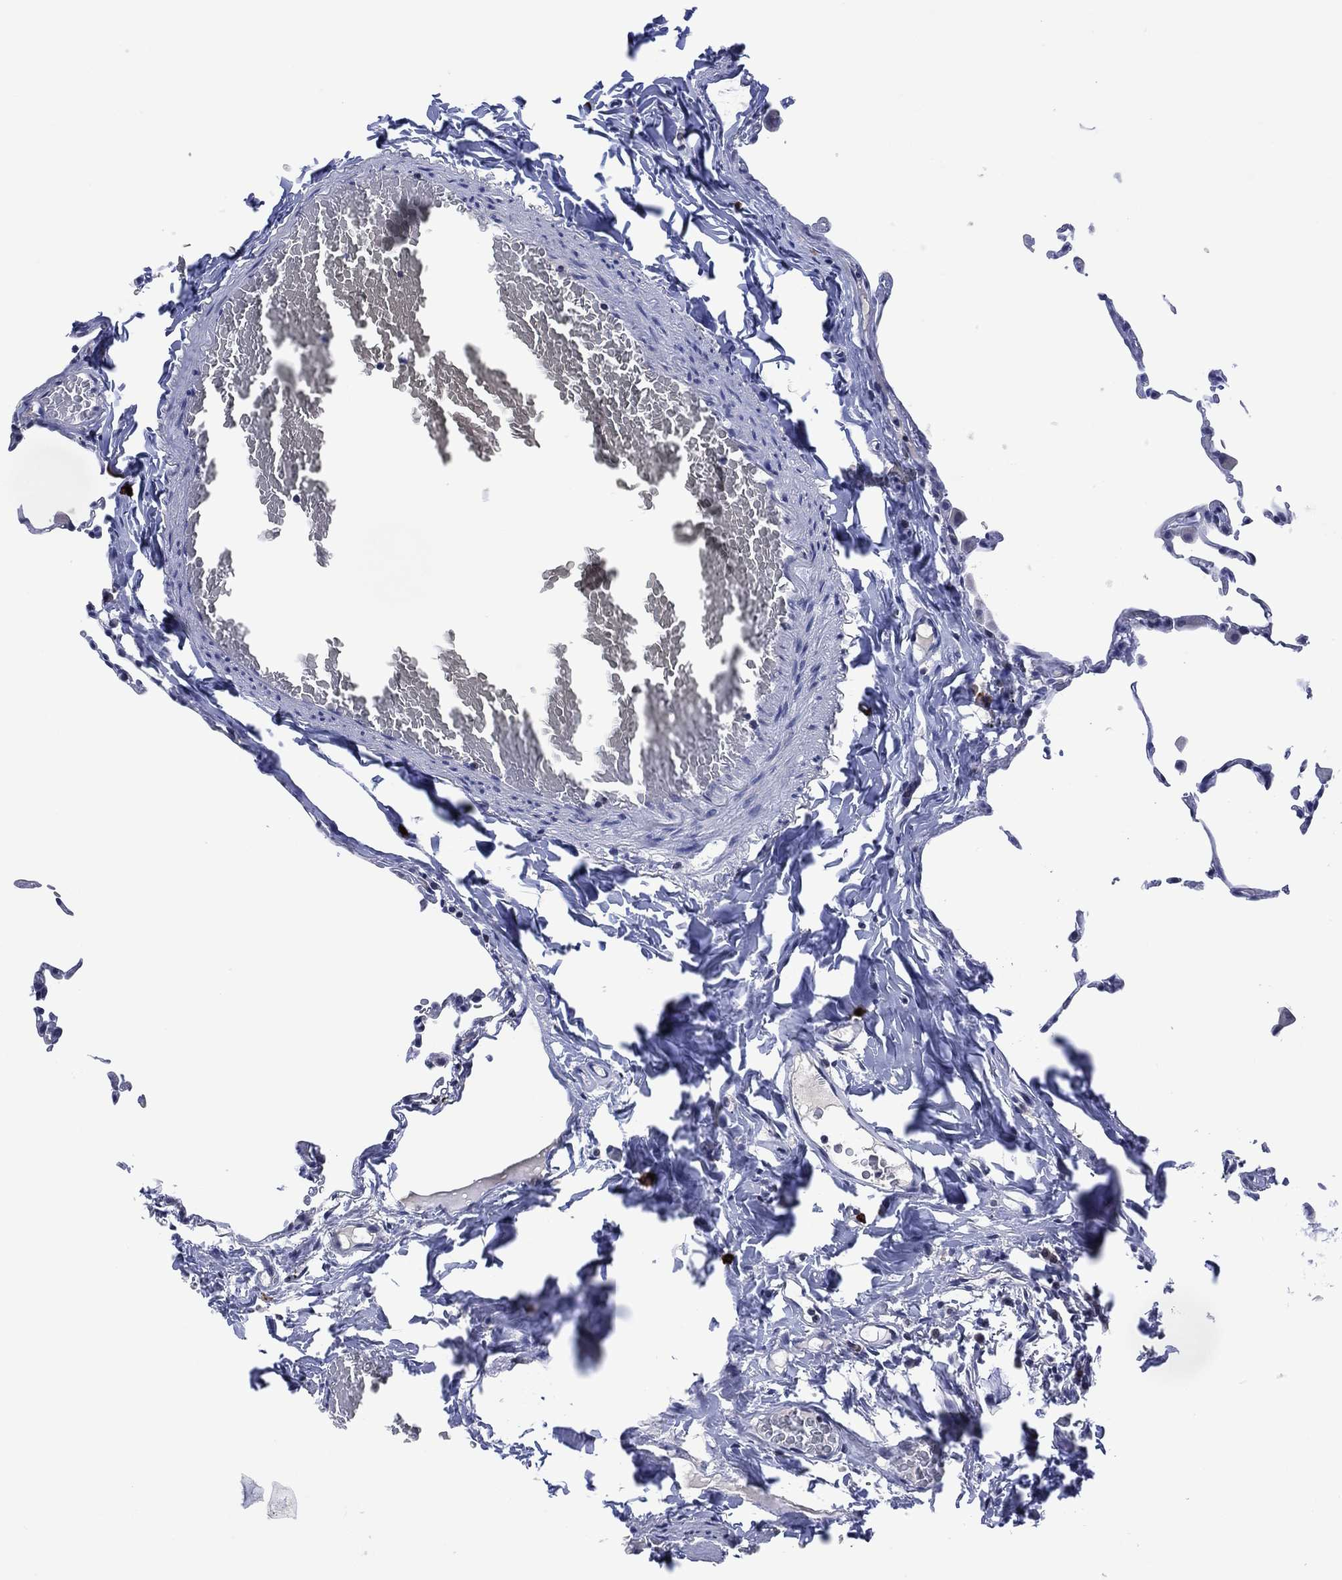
{"staining": {"intensity": "negative", "quantity": "none", "location": "none"}, "tissue": "lung", "cell_type": "Alveolar cells", "image_type": "normal", "snomed": [{"axis": "morphology", "description": "Normal tissue, NOS"}, {"axis": "topography", "description": "Lung"}], "caption": "The image demonstrates no staining of alveolar cells in normal lung.", "gene": "USP26", "patient": {"sex": "female", "age": 57}}